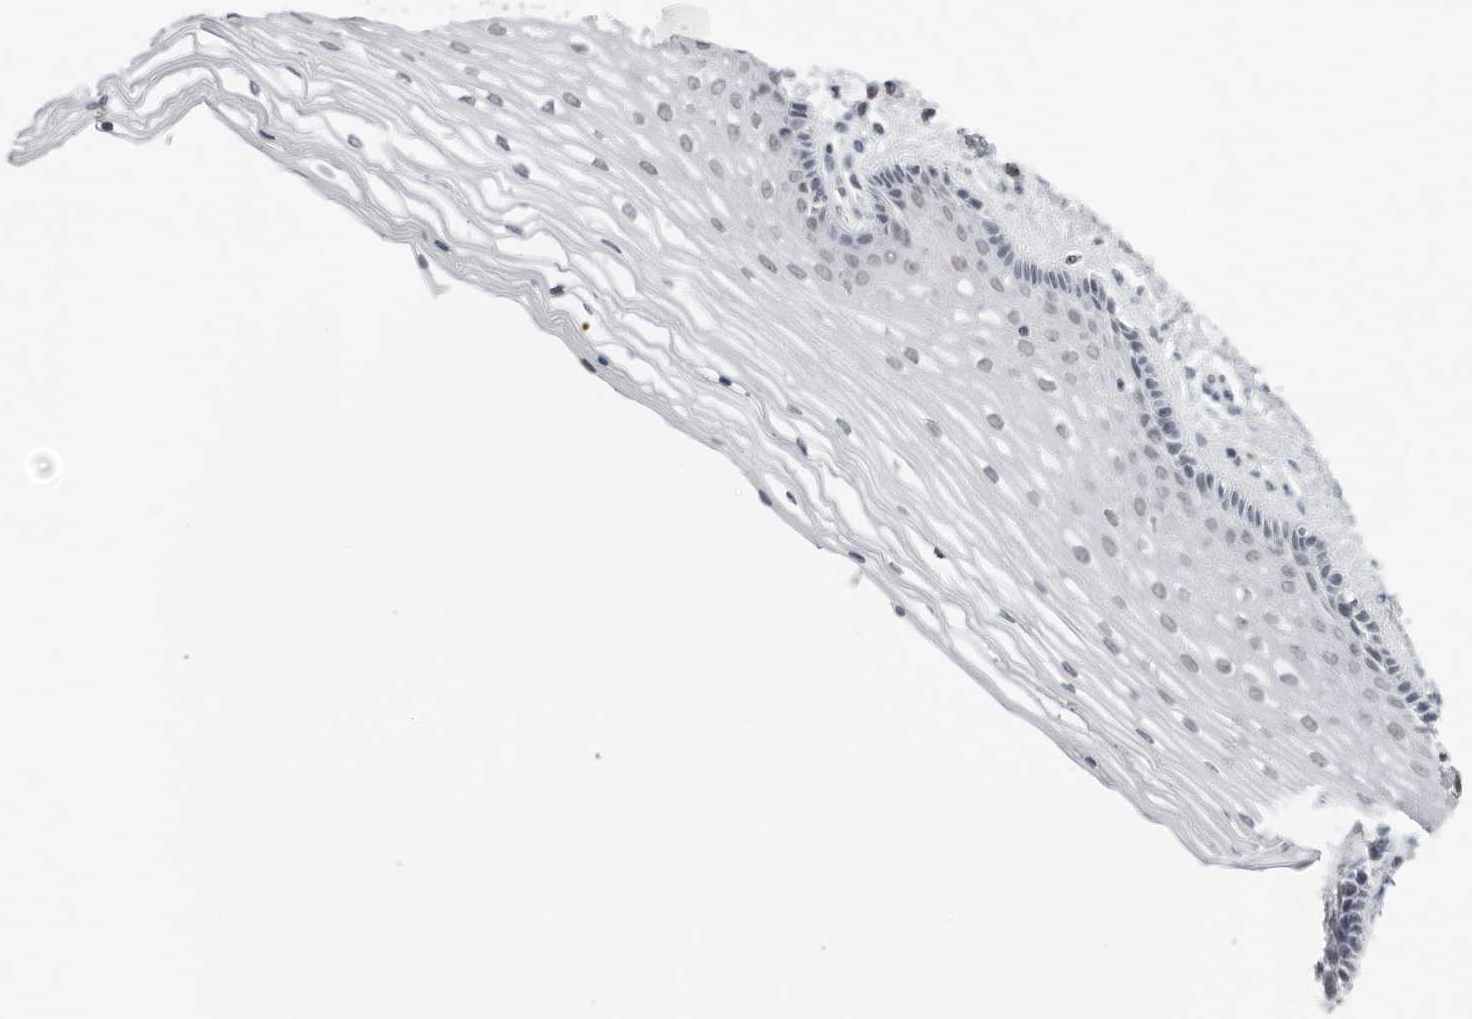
{"staining": {"intensity": "negative", "quantity": "none", "location": "none"}, "tissue": "vagina", "cell_type": "Squamous epithelial cells", "image_type": "normal", "snomed": [{"axis": "morphology", "description": "Normal tissue, NOS"}, {"axis": "topography", "description": "Vagina"}], "caption": "High power microscopy image of an immunohistochemistry image of benign vagina, revealing no significant positivity in squamous epithelial cells.", "gene": "FLG2", "patient": {"sex": "female", "age": 46}}